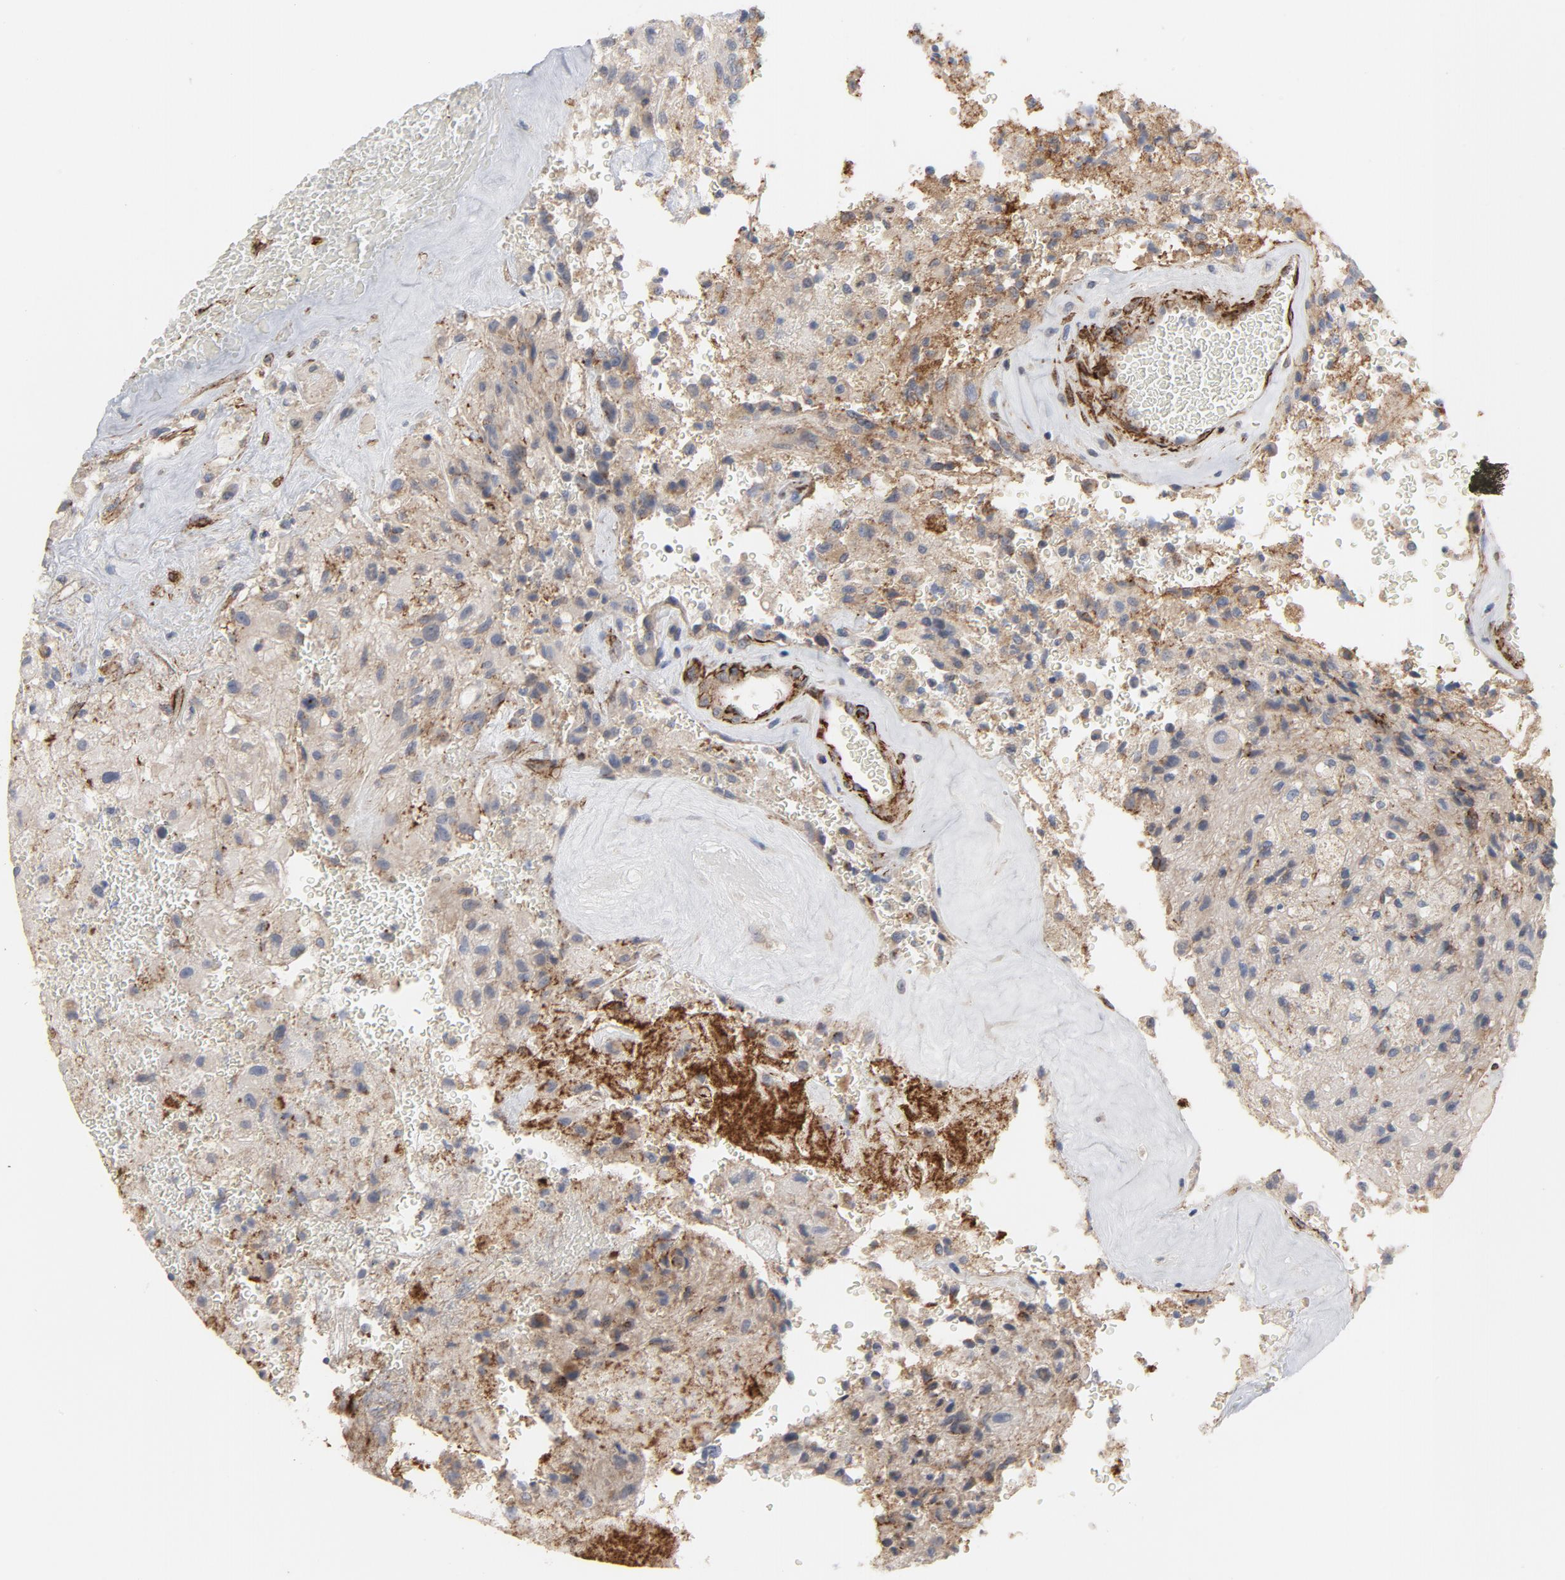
{"staining": {"intensity": "negative", "quantity": "none", "location": "none"}, "tissue": "glioma", "cell_type": "Tumor cells", "image_type": "cancer", "snomed": [{"axis": "morphology", "description": "Normal tissue, NOS"}, {"axis": "morphology", "description": "Glioma, malignant, High grade"}, {"axis": "topography", "description": "Cerebral cortex"}], "caption": "Malignant glioma (high-grade) was stained to show a protein in brown. There is no significant expression in tumor cells. Brightfield microscopy of immunohistochemistry stained with DAB (brown) and hematoxylin (blue), captured at high magnification.", "gene": "GNG2", "patient": {"sex": "male", "age": 56}}